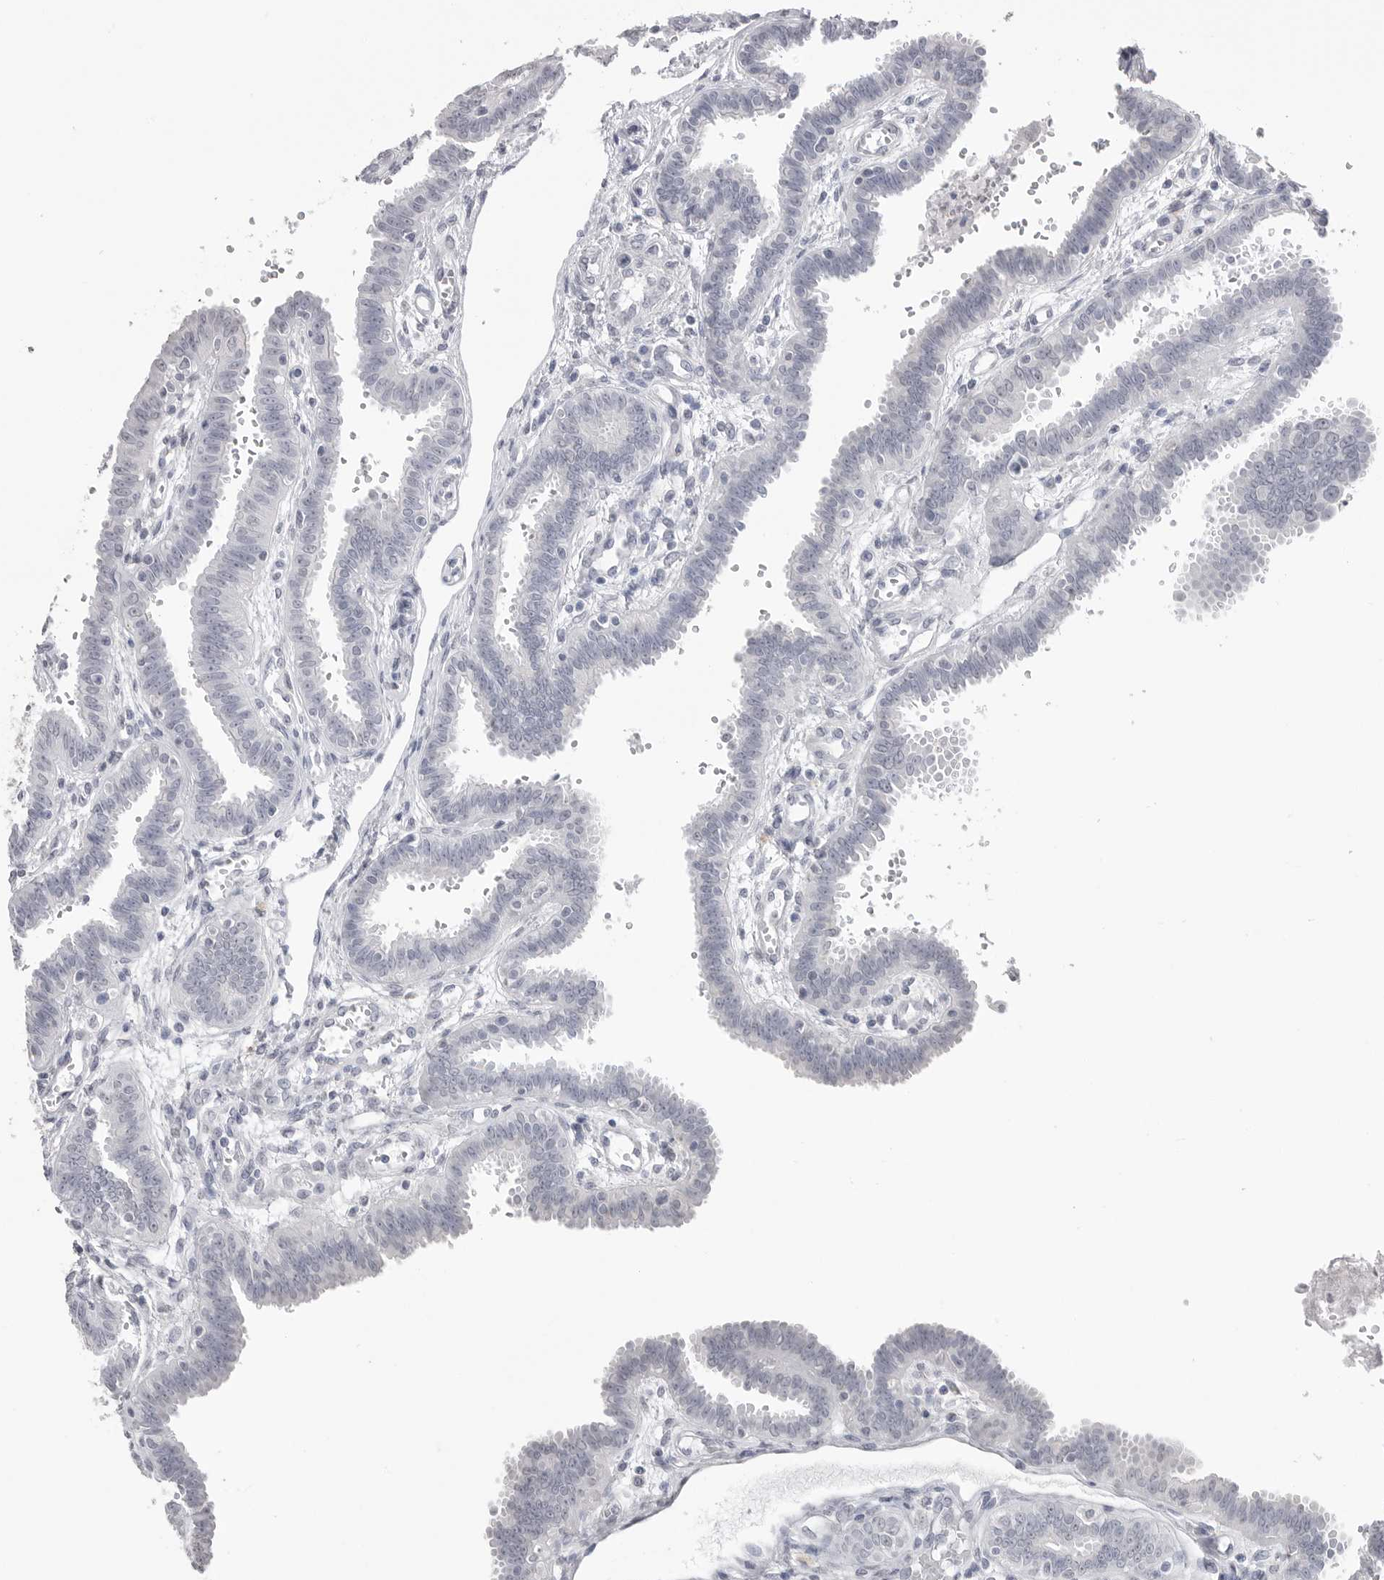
{"staining": {"intensity": "negative", "quantity": "none", "location": "none"}, "tissue": "fallopian tube", "cell_type": "Glandular cells", "image_type": "normal", "snomed": [{"axis": "morphology", "description": "Normal tissue, NOS"}, {"axis": "topography", "description": "Fallopian tube"}], "caption": "Glandular cells are negative for protein expression in benign human fallopian tube. (DAB (3,3'-diaminobenzidine) IHC, high magnification).", "gene": "ICAM5", "patient": {"sex": "female", "age": 32}}